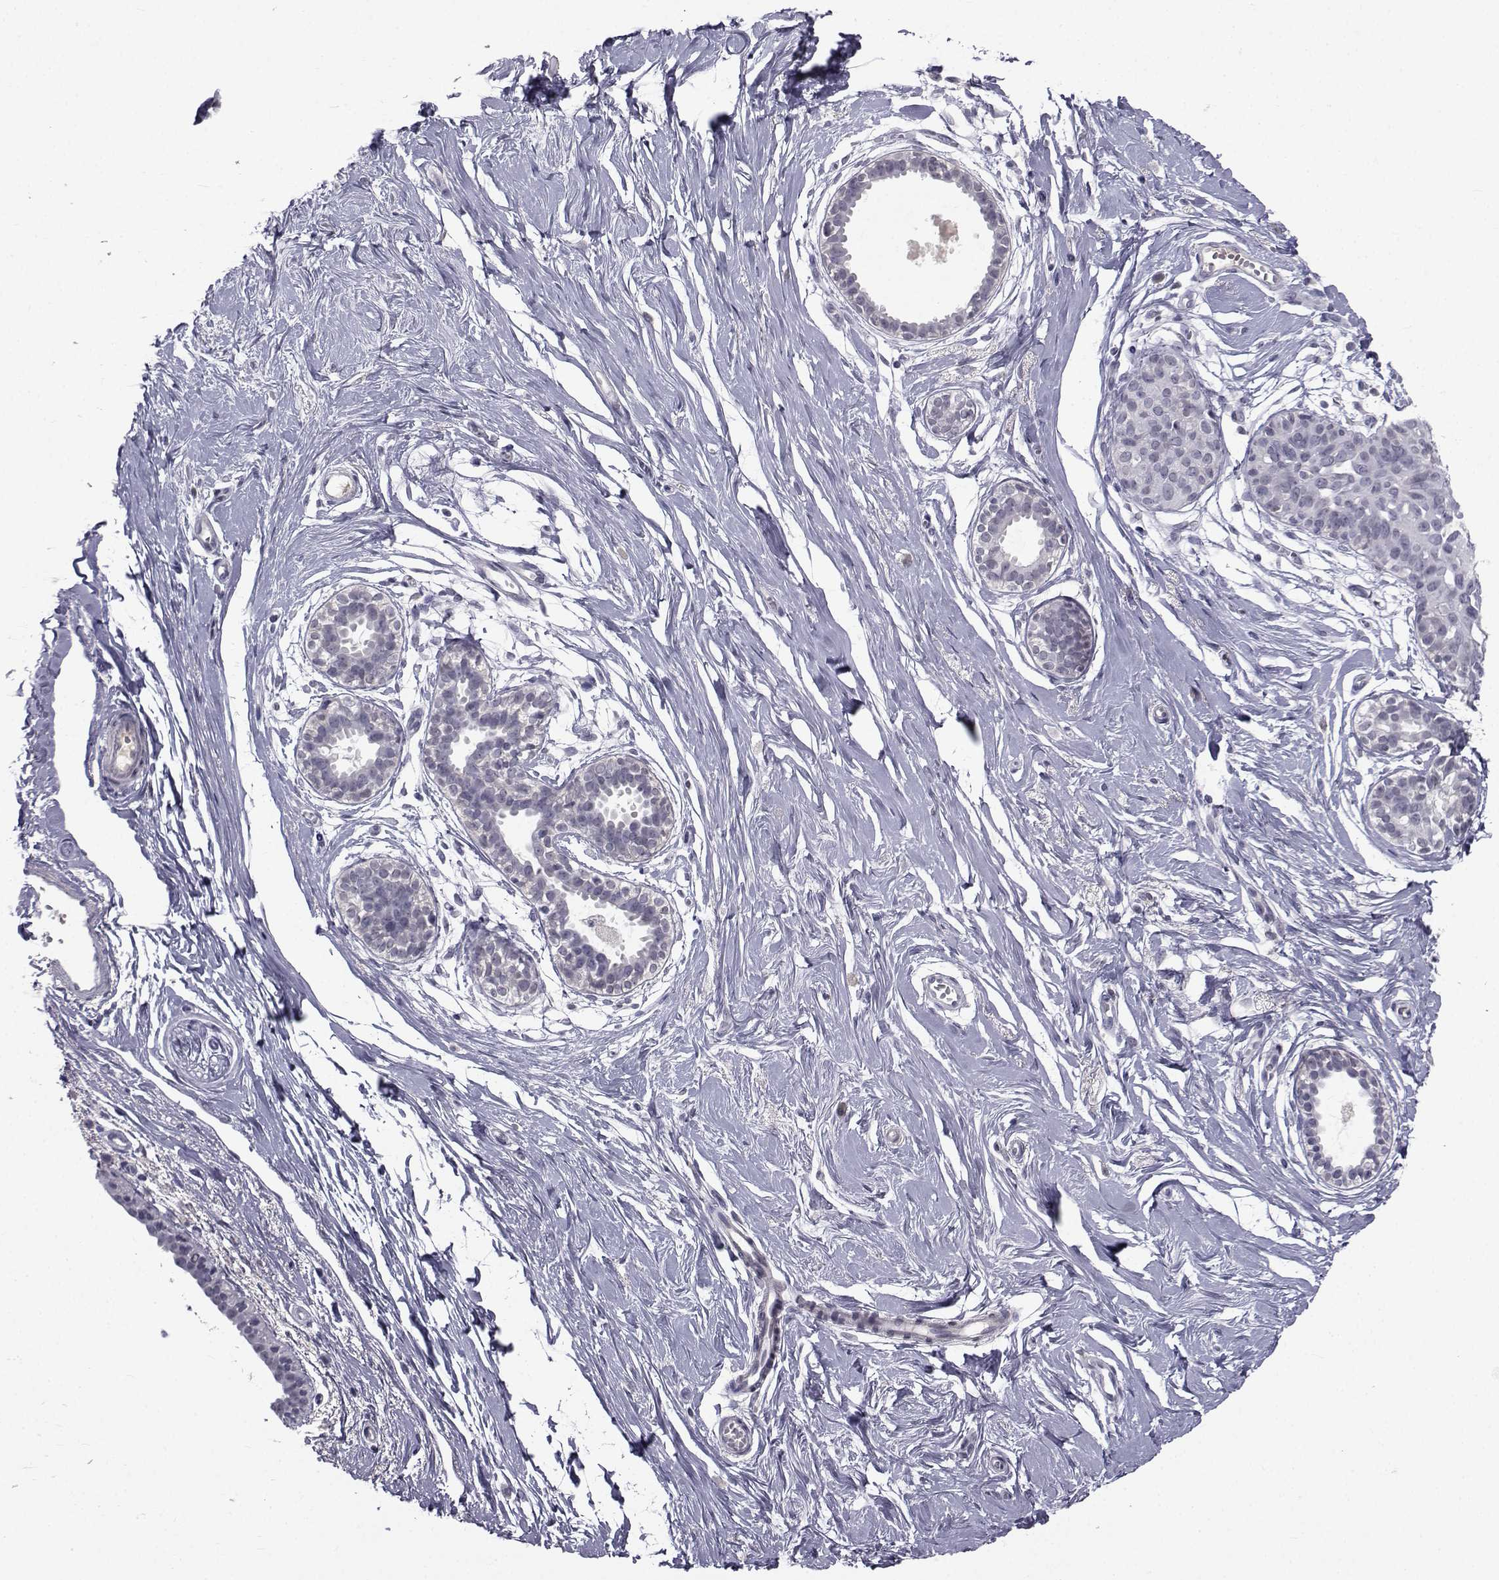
{"staining": {"intensity": "negative", "quantity": "none", "location": "none"}, "tissue": "breast", "cell_type": "Adipocytes", "image_type": "normal", "snomed": [{"axis": "morphology", "description": "Normal tissue, NOS"}, {"axis": "topography", "description": "Breast"}], "caption": "DAB immunohistochemical staining of normal breast displays no significant positivity in adipocytes.", "gene": "PAX2", "patient": {"sex": "female", "age": 49}}